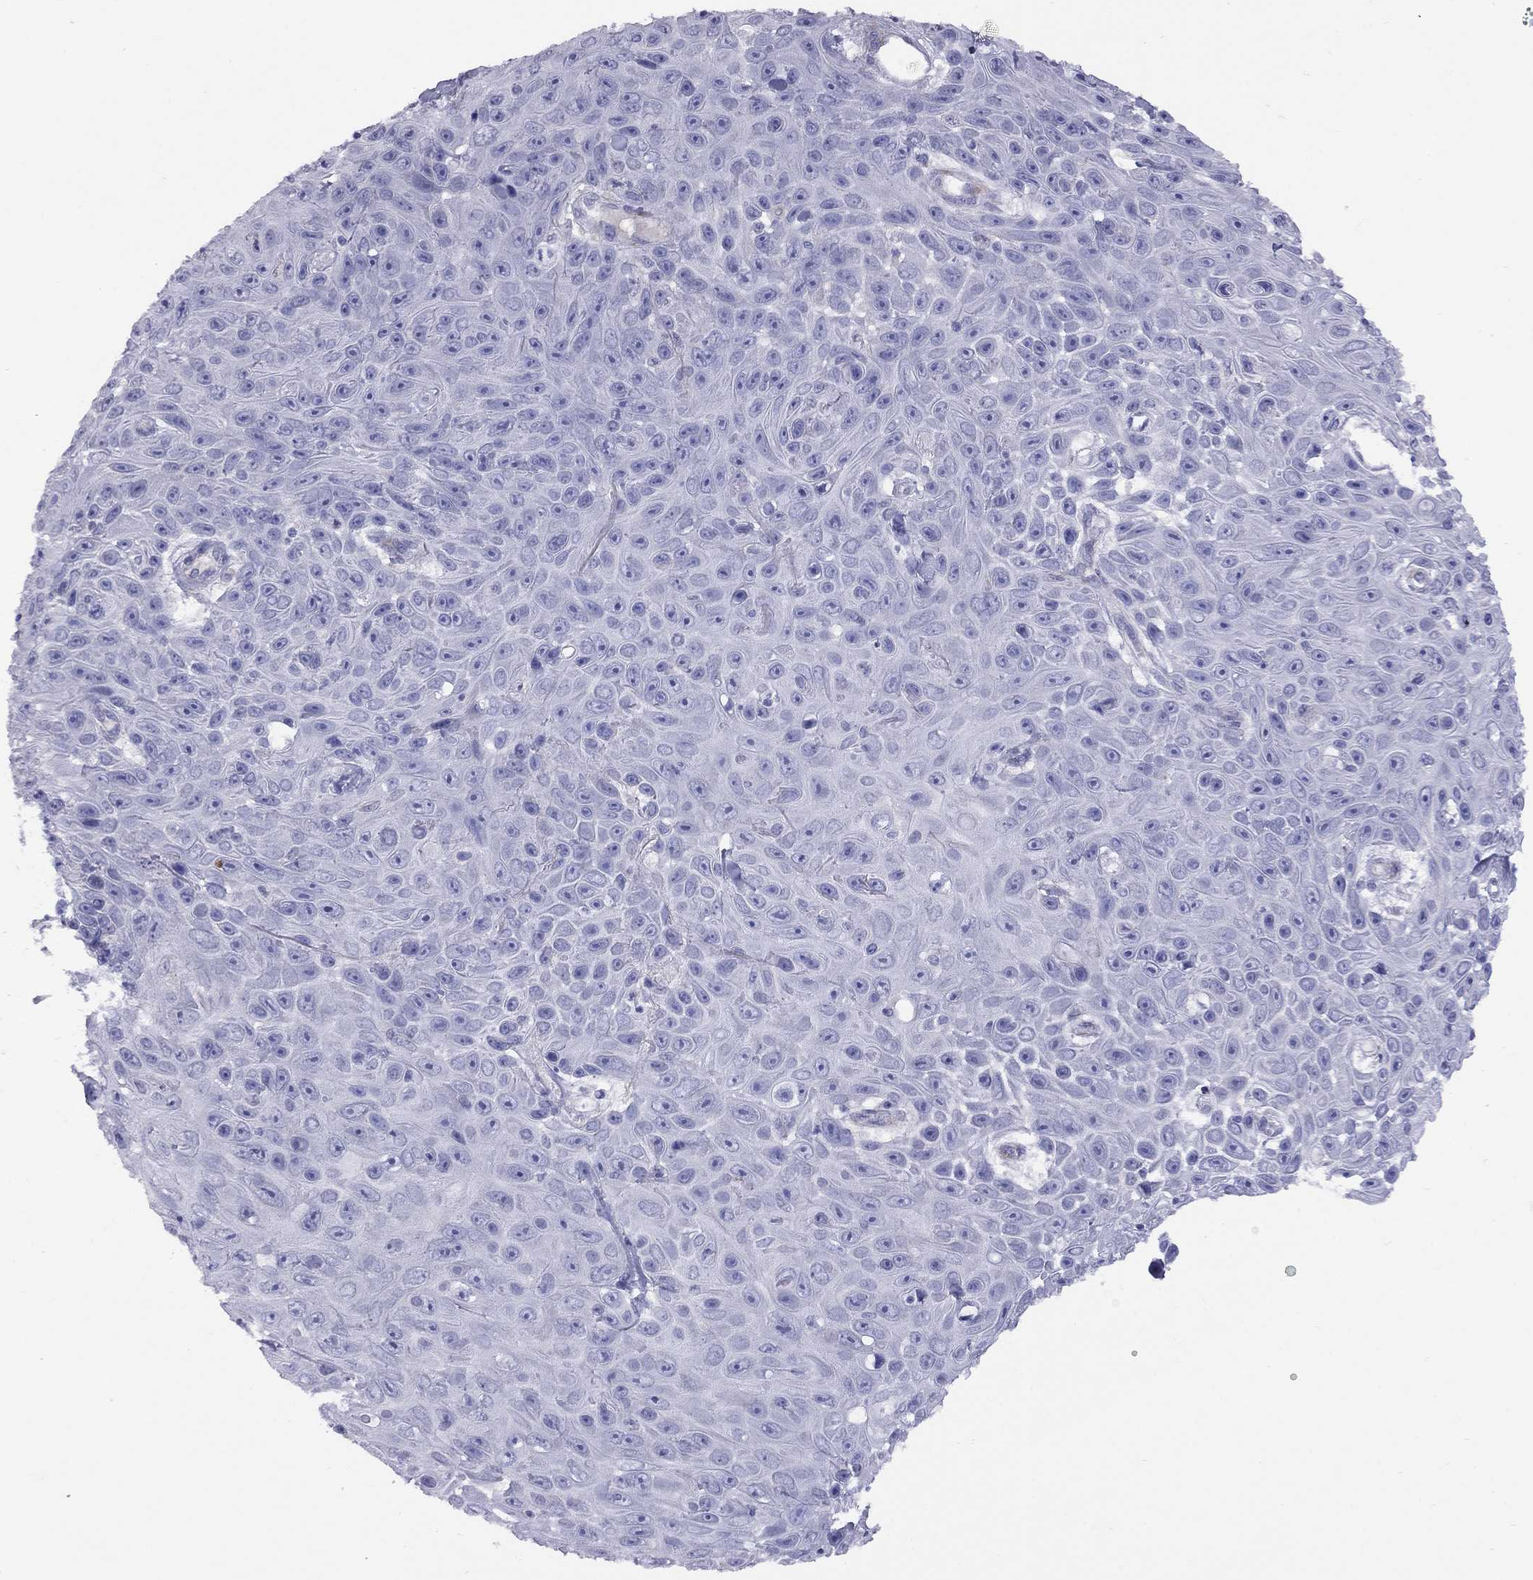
{"staining": {"intensity": "negative", "quantity": "none", "location": "none"}, "tissue": "skin cancer", "cell_type": "Tumor cells", "image_type": "cancer", "snomed": [{"axis": "morphology", "description": "Squamous cell carcinoma, NOS"}, {"axis": "topography", "description": "Skin"}], "caption": "This is a micrograph of IHC staining of skin cancer, which shows no positivity in tumor cells.", "gene": "SPINT4", "patient": {"sex": "male", "age": 82}}